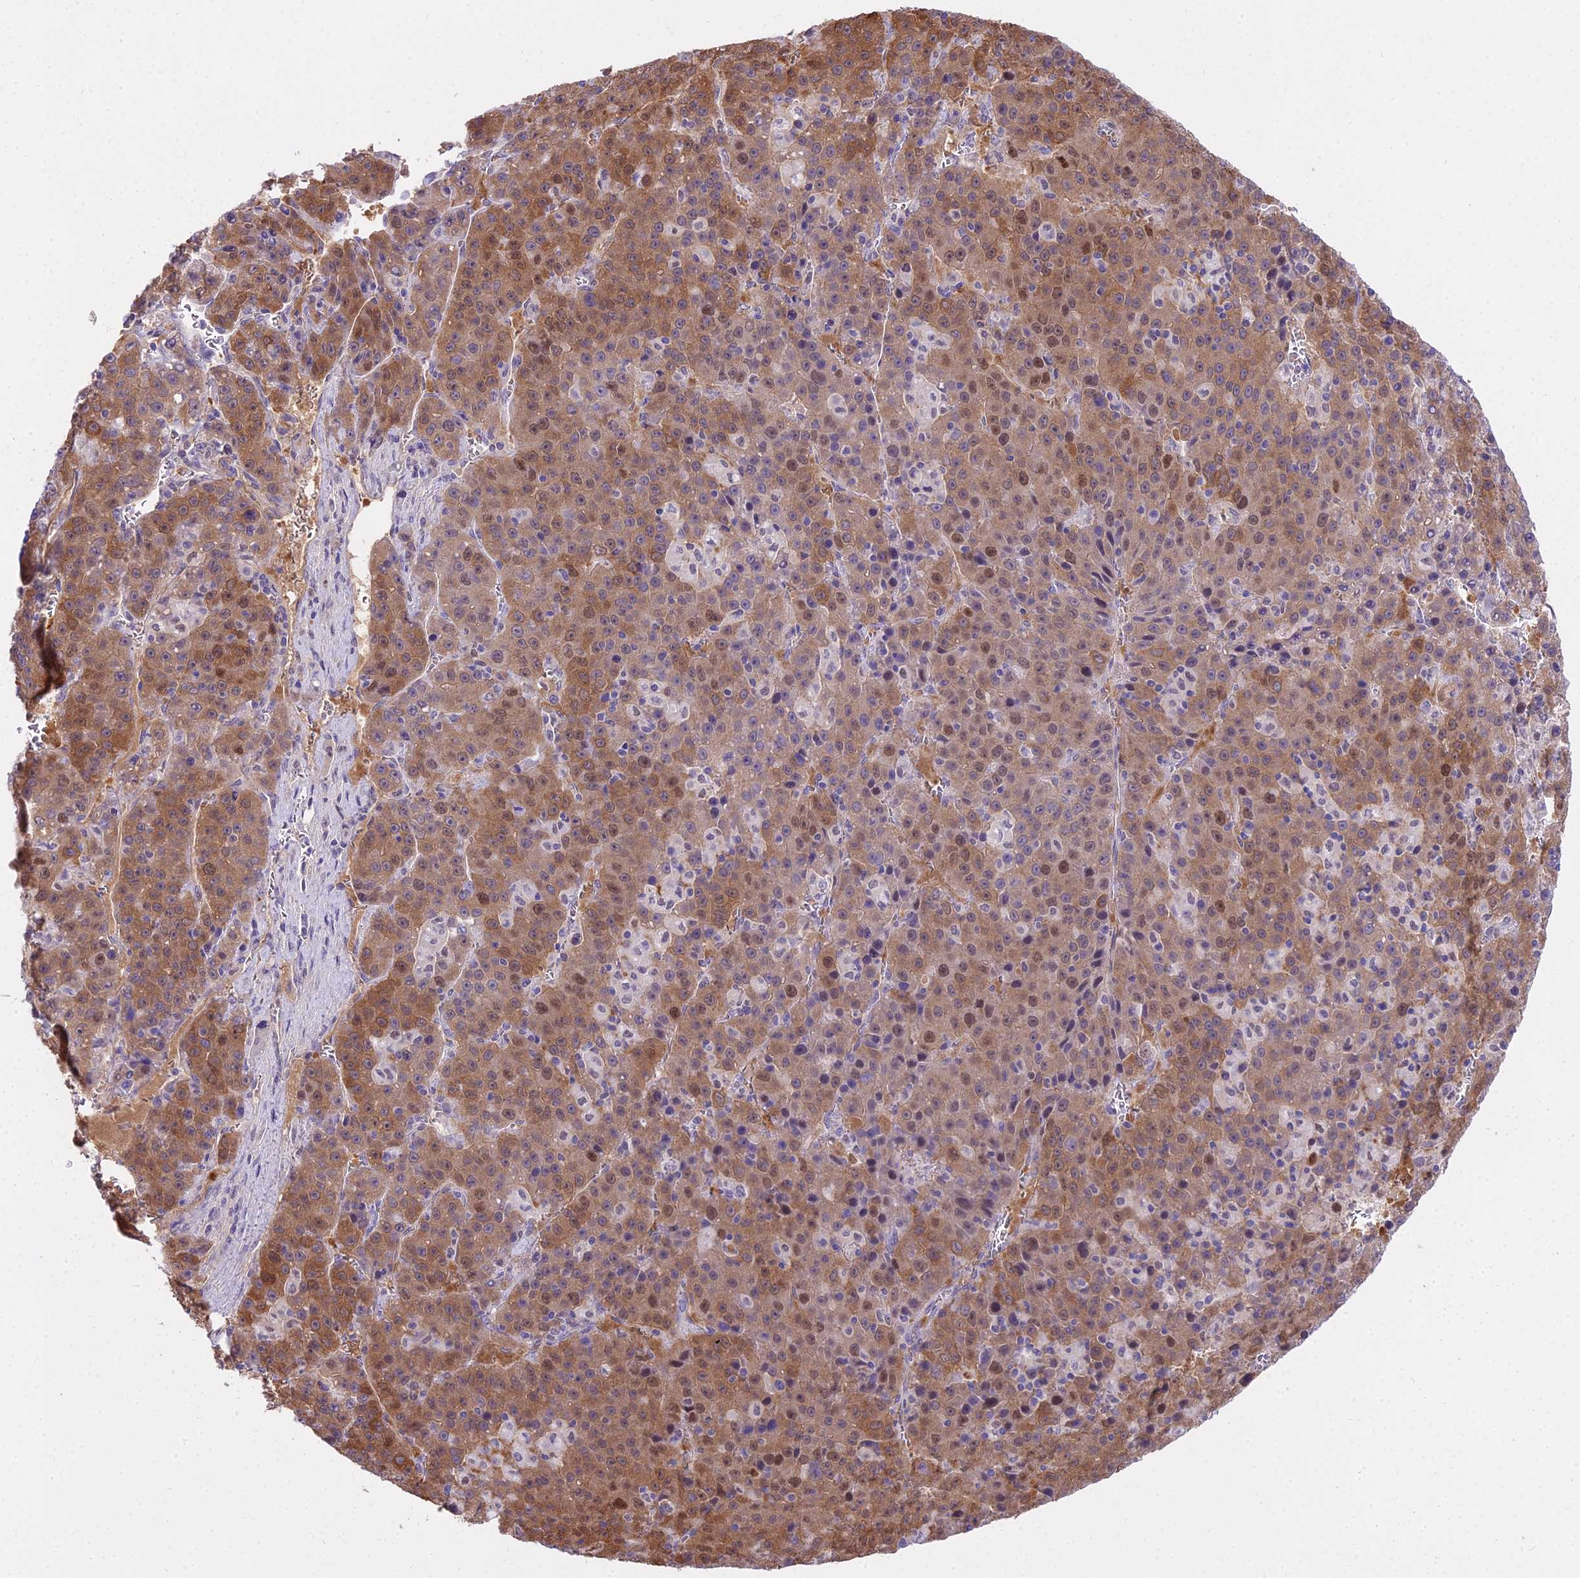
{"staining": {"intensity": "moderate", "quantity": ">75%", "location": "cytoplasmic/membranous,nuclear"}, "tissue": "liver cancer", "cell_type": "Tumor cells", "image_type": "cancer", "snomed": [{"axis": "morphology", "description": "Carcinoma, Hepatocellular, NOS"}, {"axis": "topography", "description": "Liver"}], "caption": "The histopathology image reveals a brown stain indicating the presence of a protein in the cytoplasmic/membranous and nuclear of tumor cells in liver cancer. (Stains: DAB (3,3'-diaminobenzidine) in brown, nuclei in blue, Microscopy: brightfield microscopy at high magnification).", "gene": "MAT2A", "patient": {"sex": "female", "age": 53}}